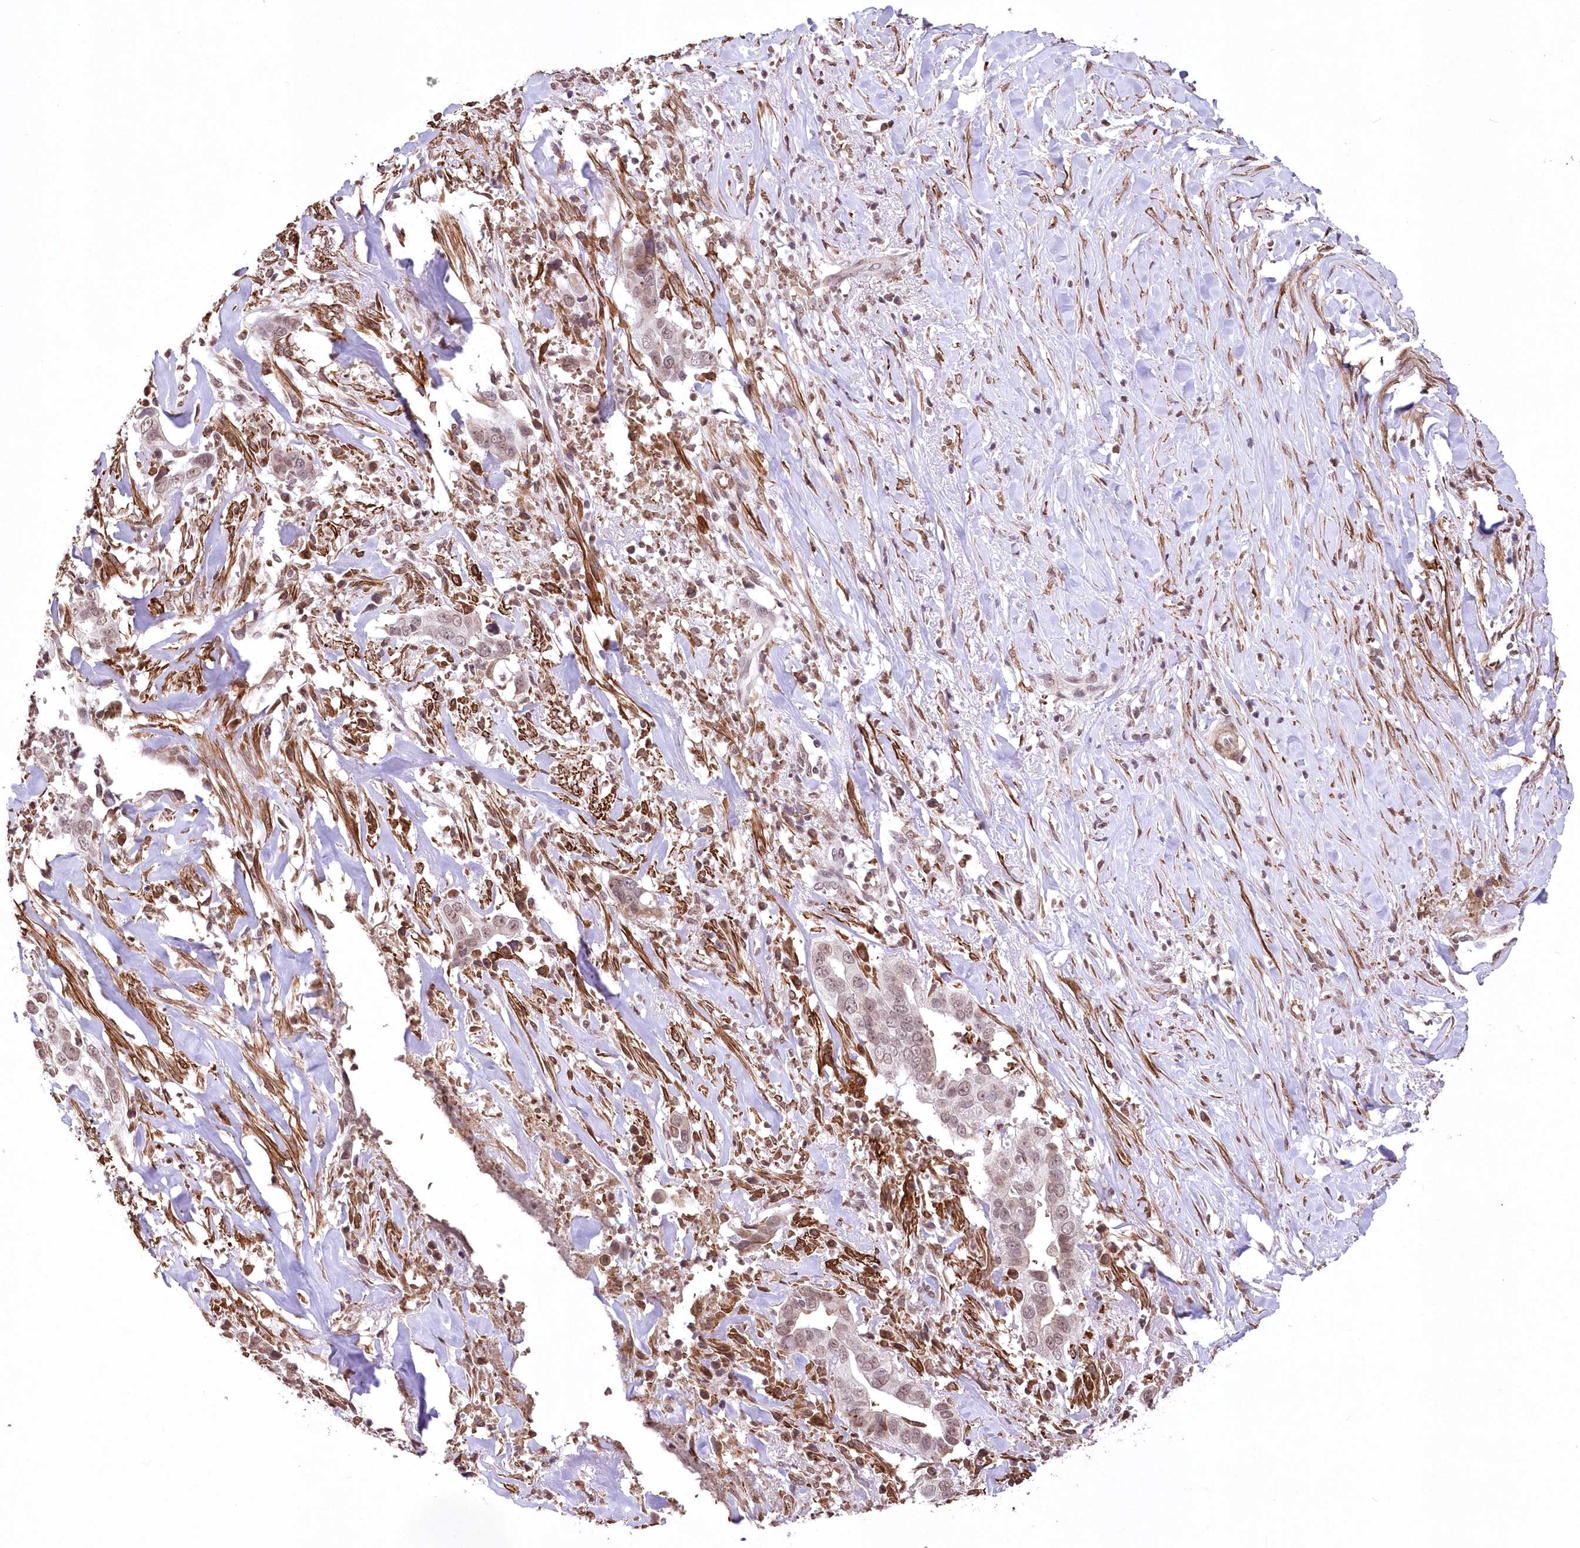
{"staining": {"intensity": "weak", "quantity": "25%-75%", "location": "nuclear"}, "tissue": "liver cancer", "cell_type": "Tumor cells", "image_type": "cancer", "snomed": [{"axis": "morphology", "description": "Cholangiocarcinoma"}, {"axis": "topography", "description": "Liver"}], "caption": "This histopathology image shows liver cholangiocarcinoma stained with immunohistochemistry to label a protein in brown. The nuclear of tumor cells show weak positivity for the protein. Nuclei are counter-stained blue.", "gene": "RBM27", "patient": {"sex": "female", "age": 79}}